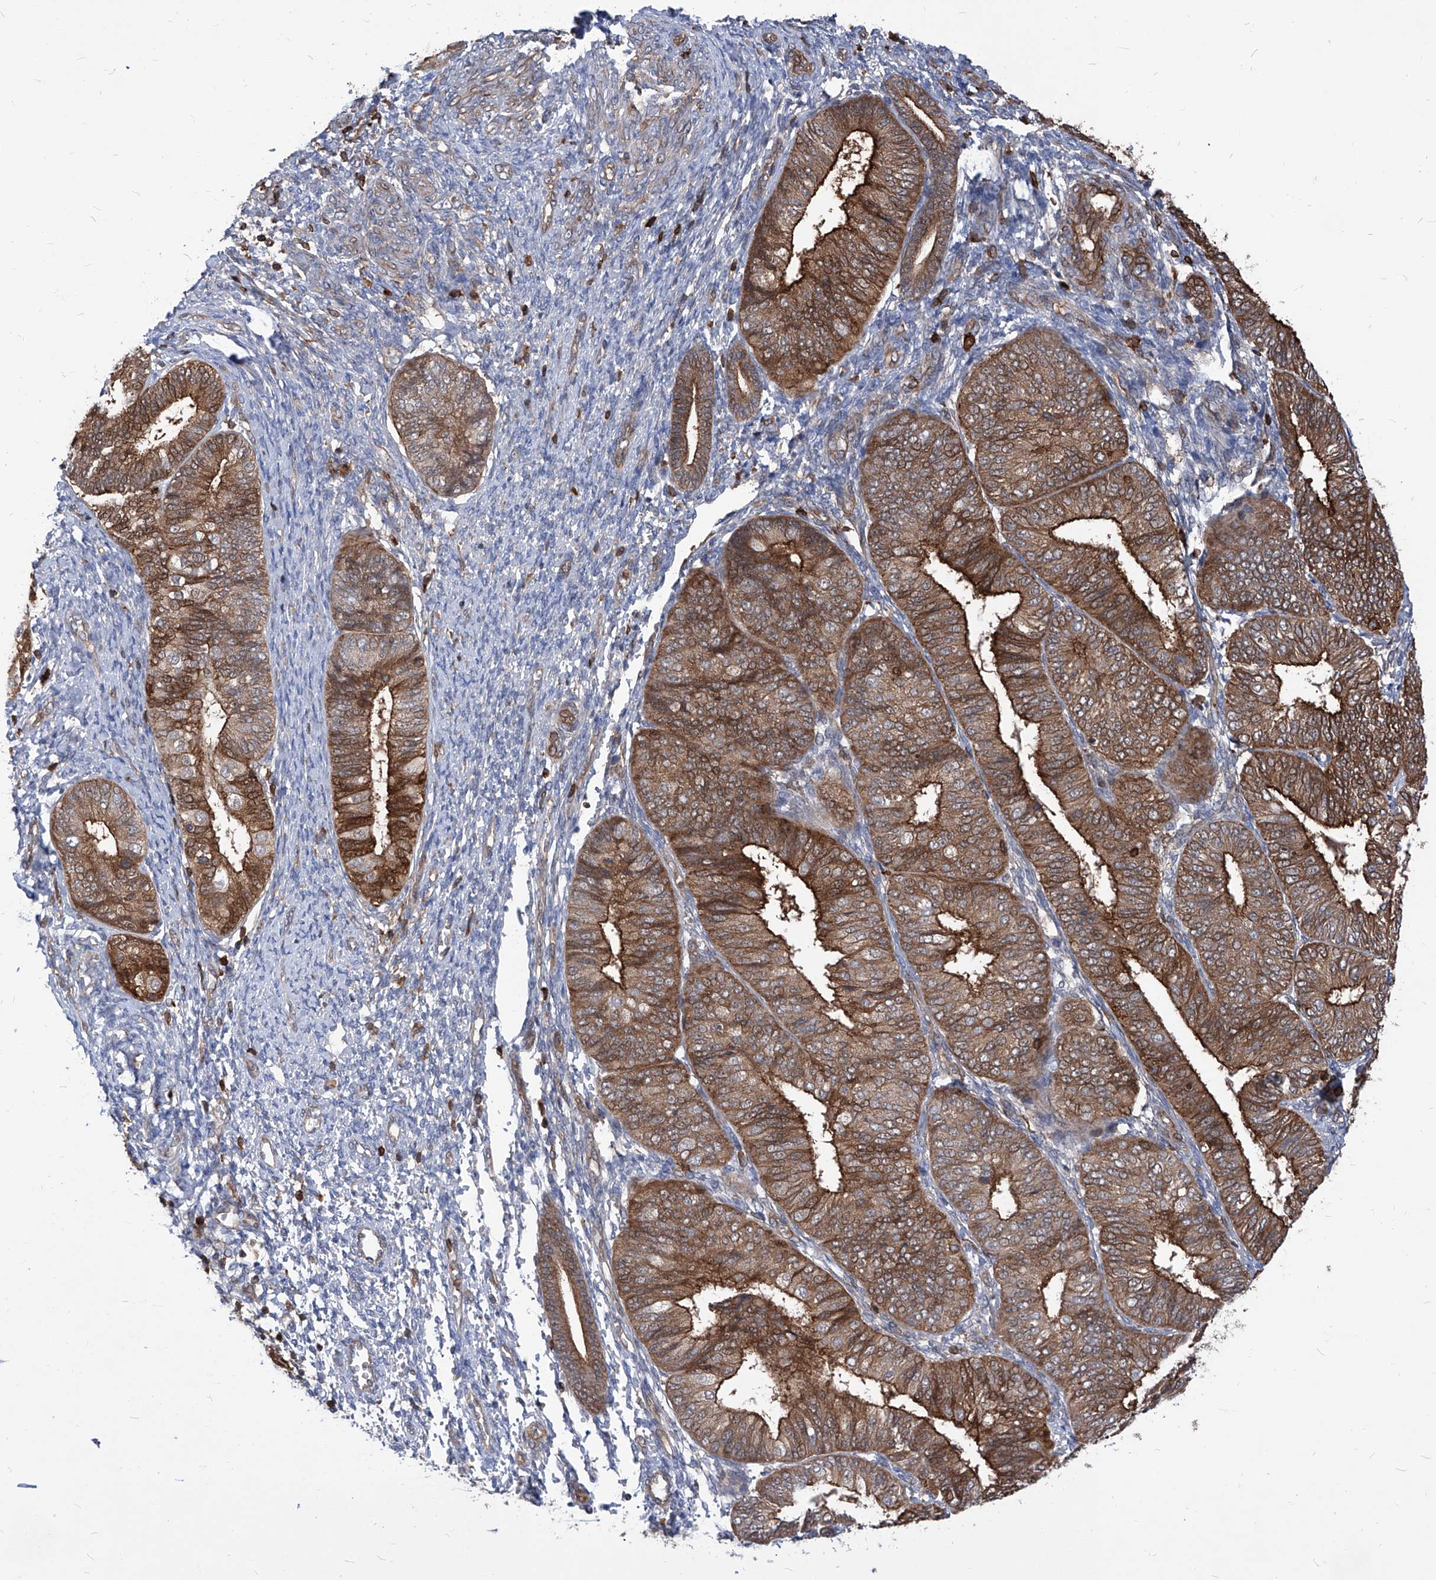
{"staining": {"intensity": "strong", "quantity": "25%-75%", "location": "cytoplasmic/membranous"}, "tissue": "endometrial cancer", "cell_type": "Tumor cells", "image_type": "cancer", "snomed": [{"axis": "morphology", "description": "Adenocarcinoma, NOS"}, {"axis": "topography", "description": "Endometrium"}], "caption": "Tumor cells demonstrate high levels of strong cytoplasmic/membranous staining in approximately 25%-75% of cells in human endometrial adenocarcinoma.", "gene": "ABRACL", "patient": {"sex": "female", "age": 58}}